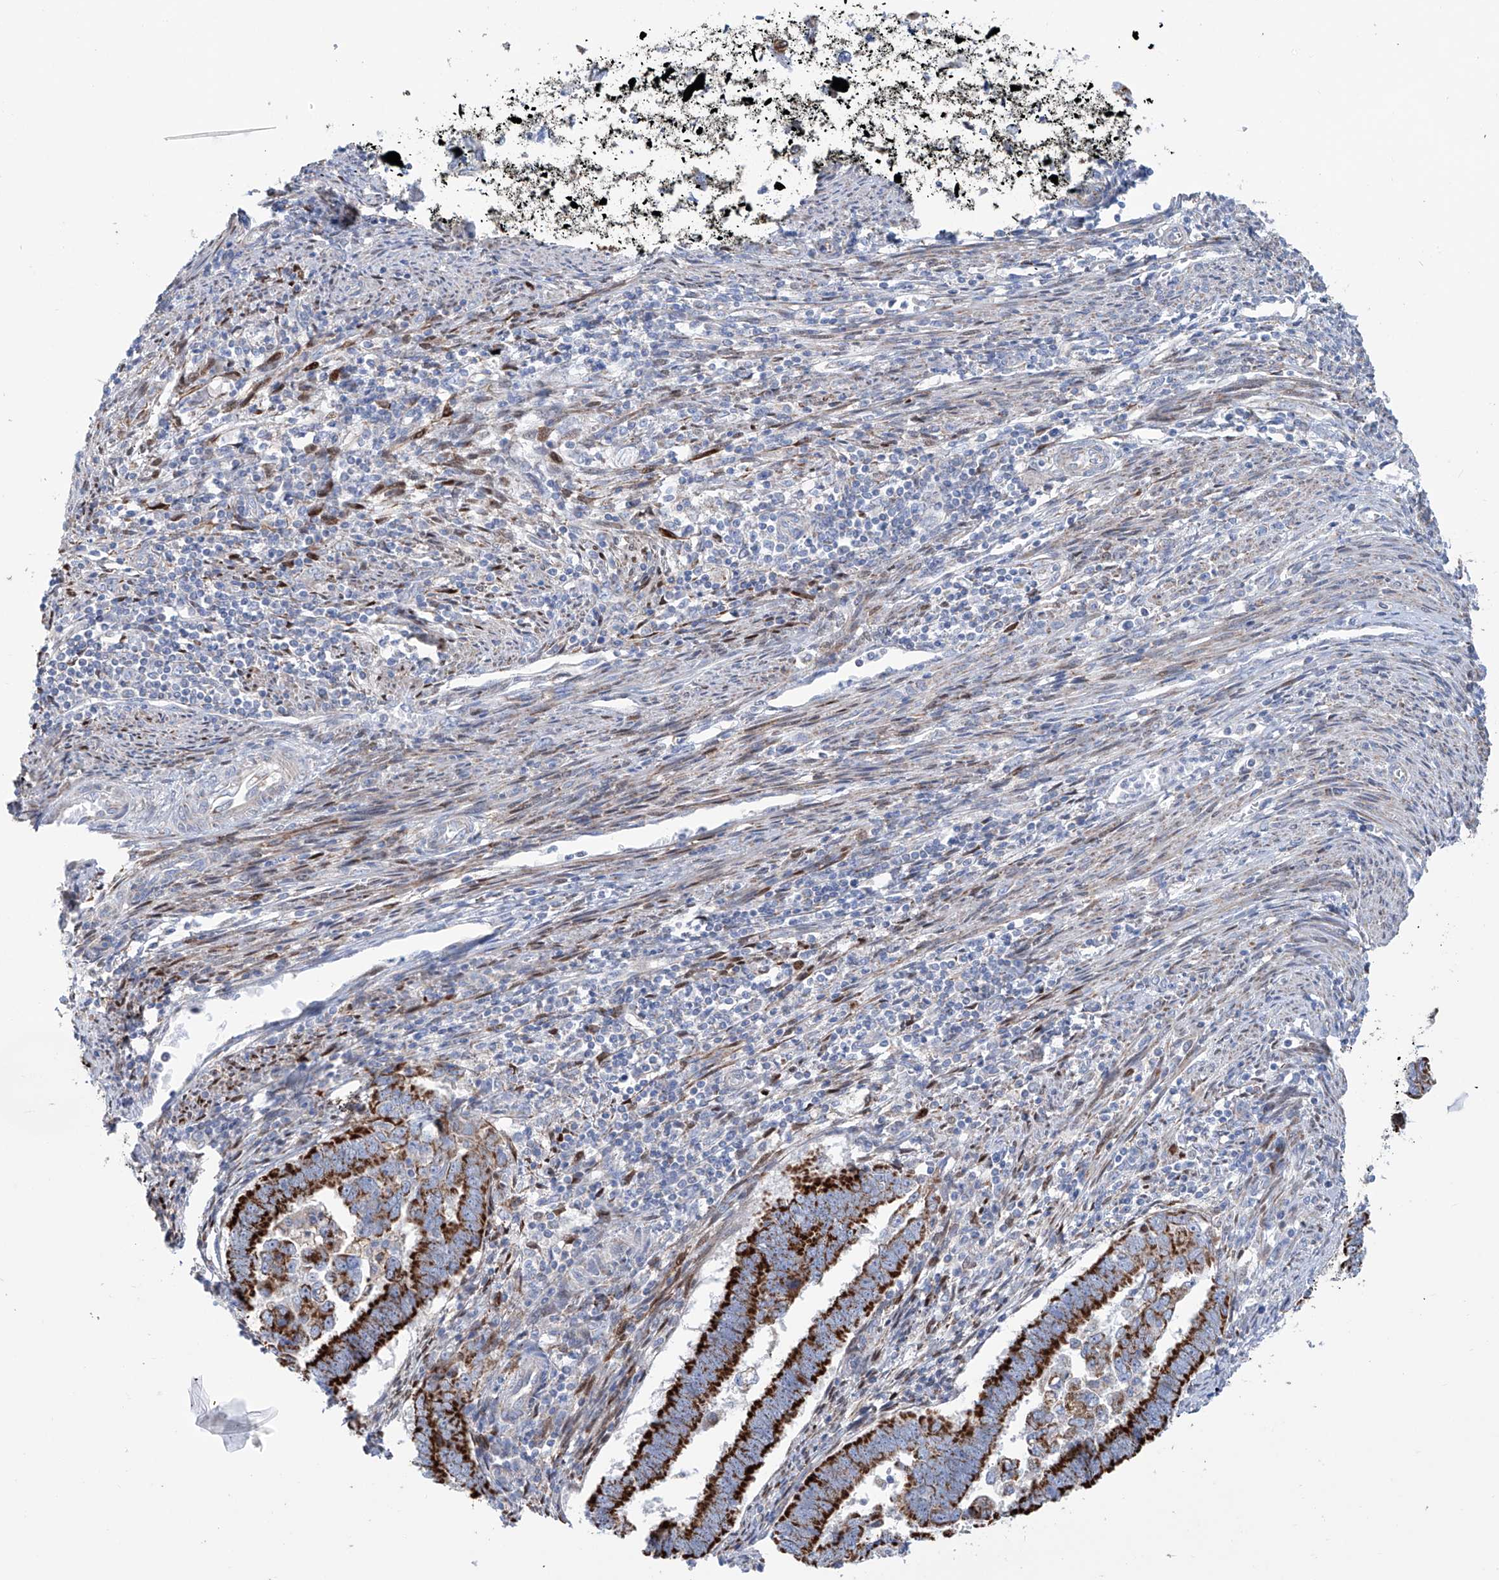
{"staining": {"intensity": "strong", "quantity": ">75%", "location": "cytoplasmic/membranous"}, "tissue": "endometrial cancer", "cell_type": "Tumor cells", "image_type": "cancer", "snomed": [{"axis": "morphology", "description": "Adenocarcinoma, NOS"}, {"axis": "topography", "description": "Endometrium"}], "caption": "An IHC micrograph of tumor tissue is shown. Protein staining in brown labels strong cytoplasmic/membranous positivity in endometrial cancer (adenocarcinoma) within tumor cells.", "gene": "ALDH6A1", "patient": {"sex": "female", "age": 75}}